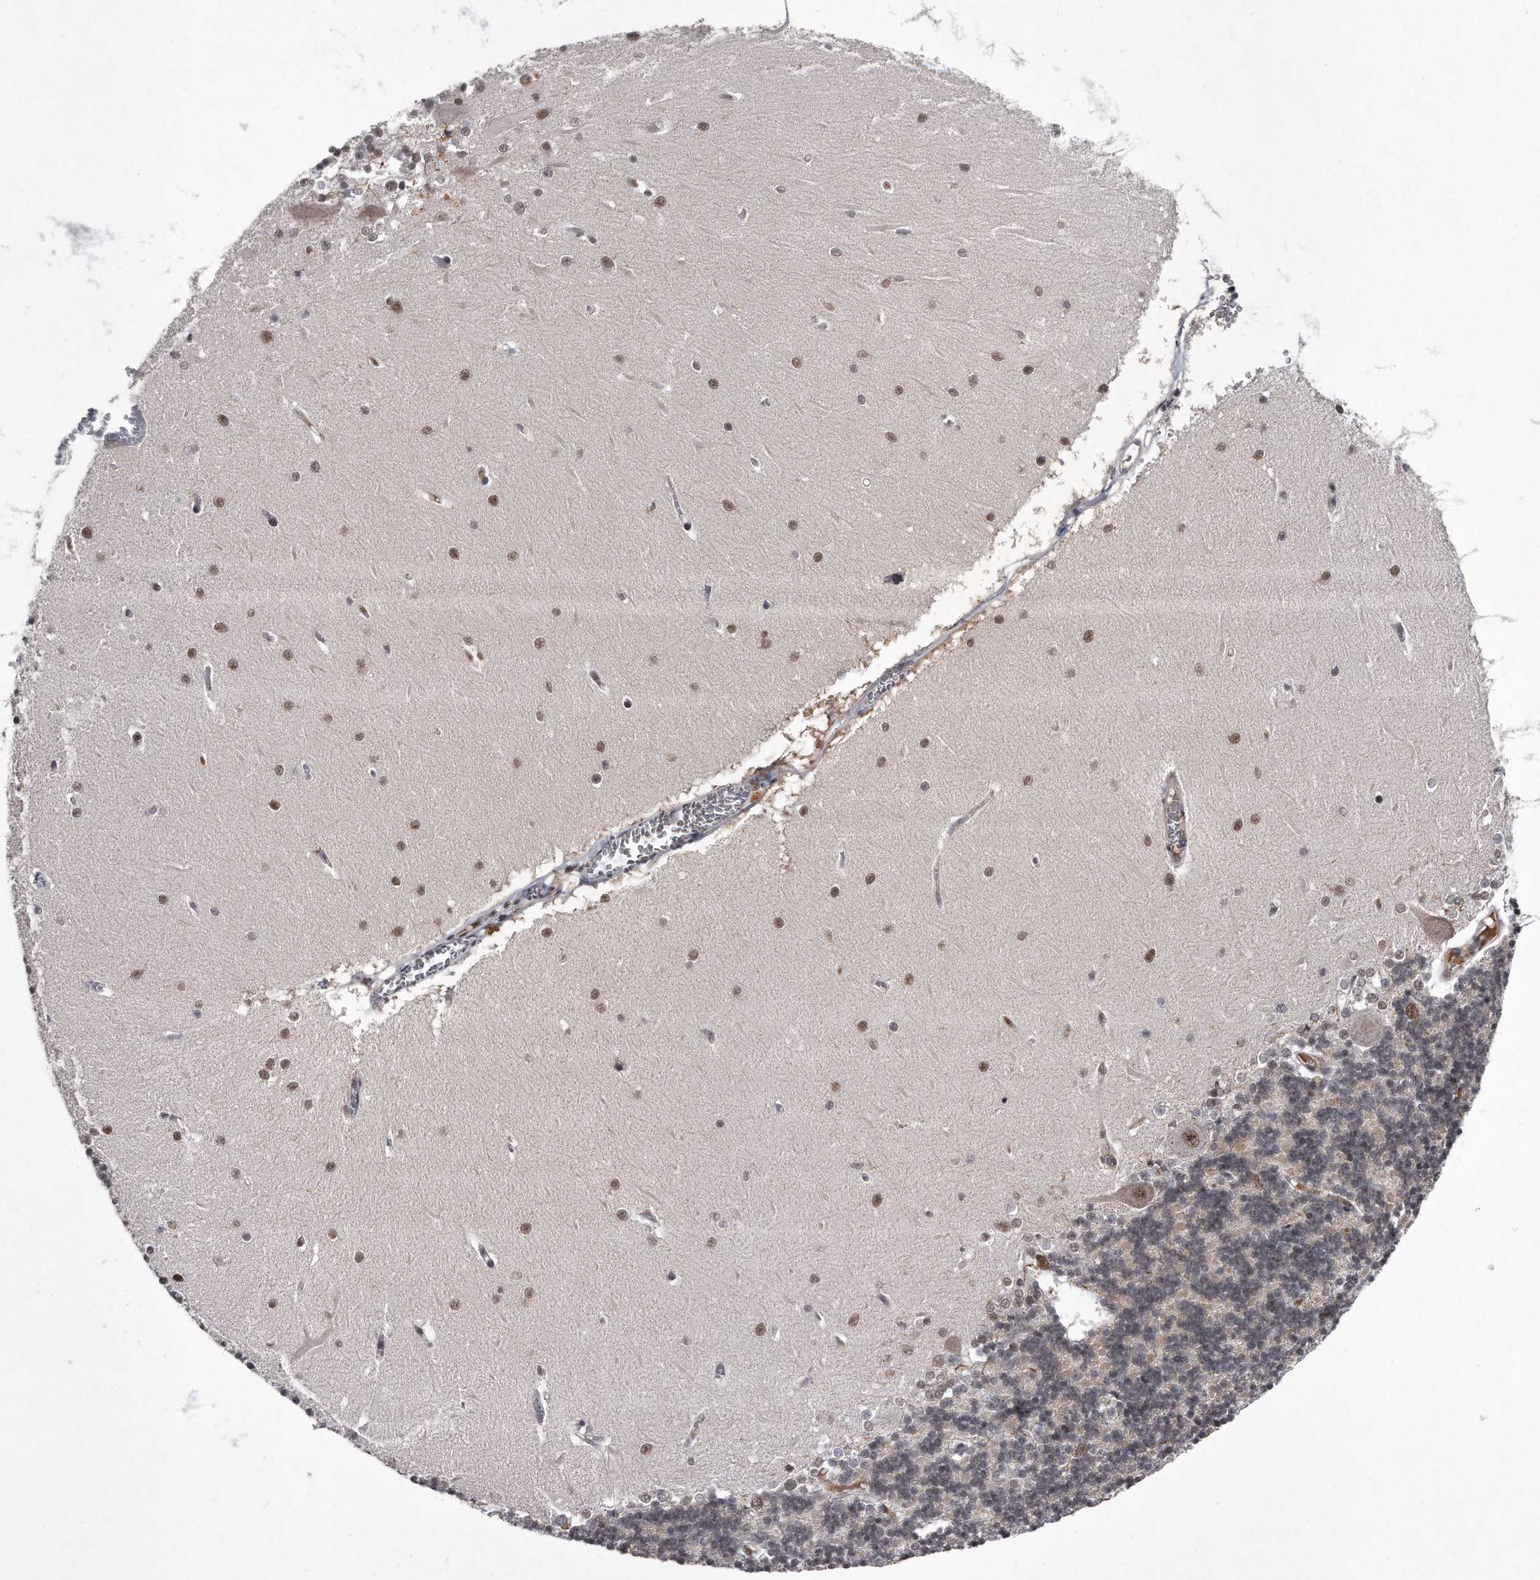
{"staining": {"intensity": "weak", "quantity": "25%-75%", "location": "cytoplasmic/membranous,nuclear"}, "tissue": "cerebellum", "cell_type": "Cells in granular layer", "image_type": "normal", "snomed": [{"axis": "morphology", "description": "Normal tissue, NOS"}, {"axis": "topography", "description": "Cerebellum"}], "caption": "Protein expression analysis of unremarkable human cerebellum reveals weak cytoplasmic/membranous,nuclear staining in approximately 25%-75% of cells in granular layer. The staining was performed using DAB (3,3'-diaminobenzidine), with brown indicating positive protein expression. Nuclei are stained blue with hematoxylin.", "gene": "VIRMA", "patient": {"sex": "male", "age": 37}}